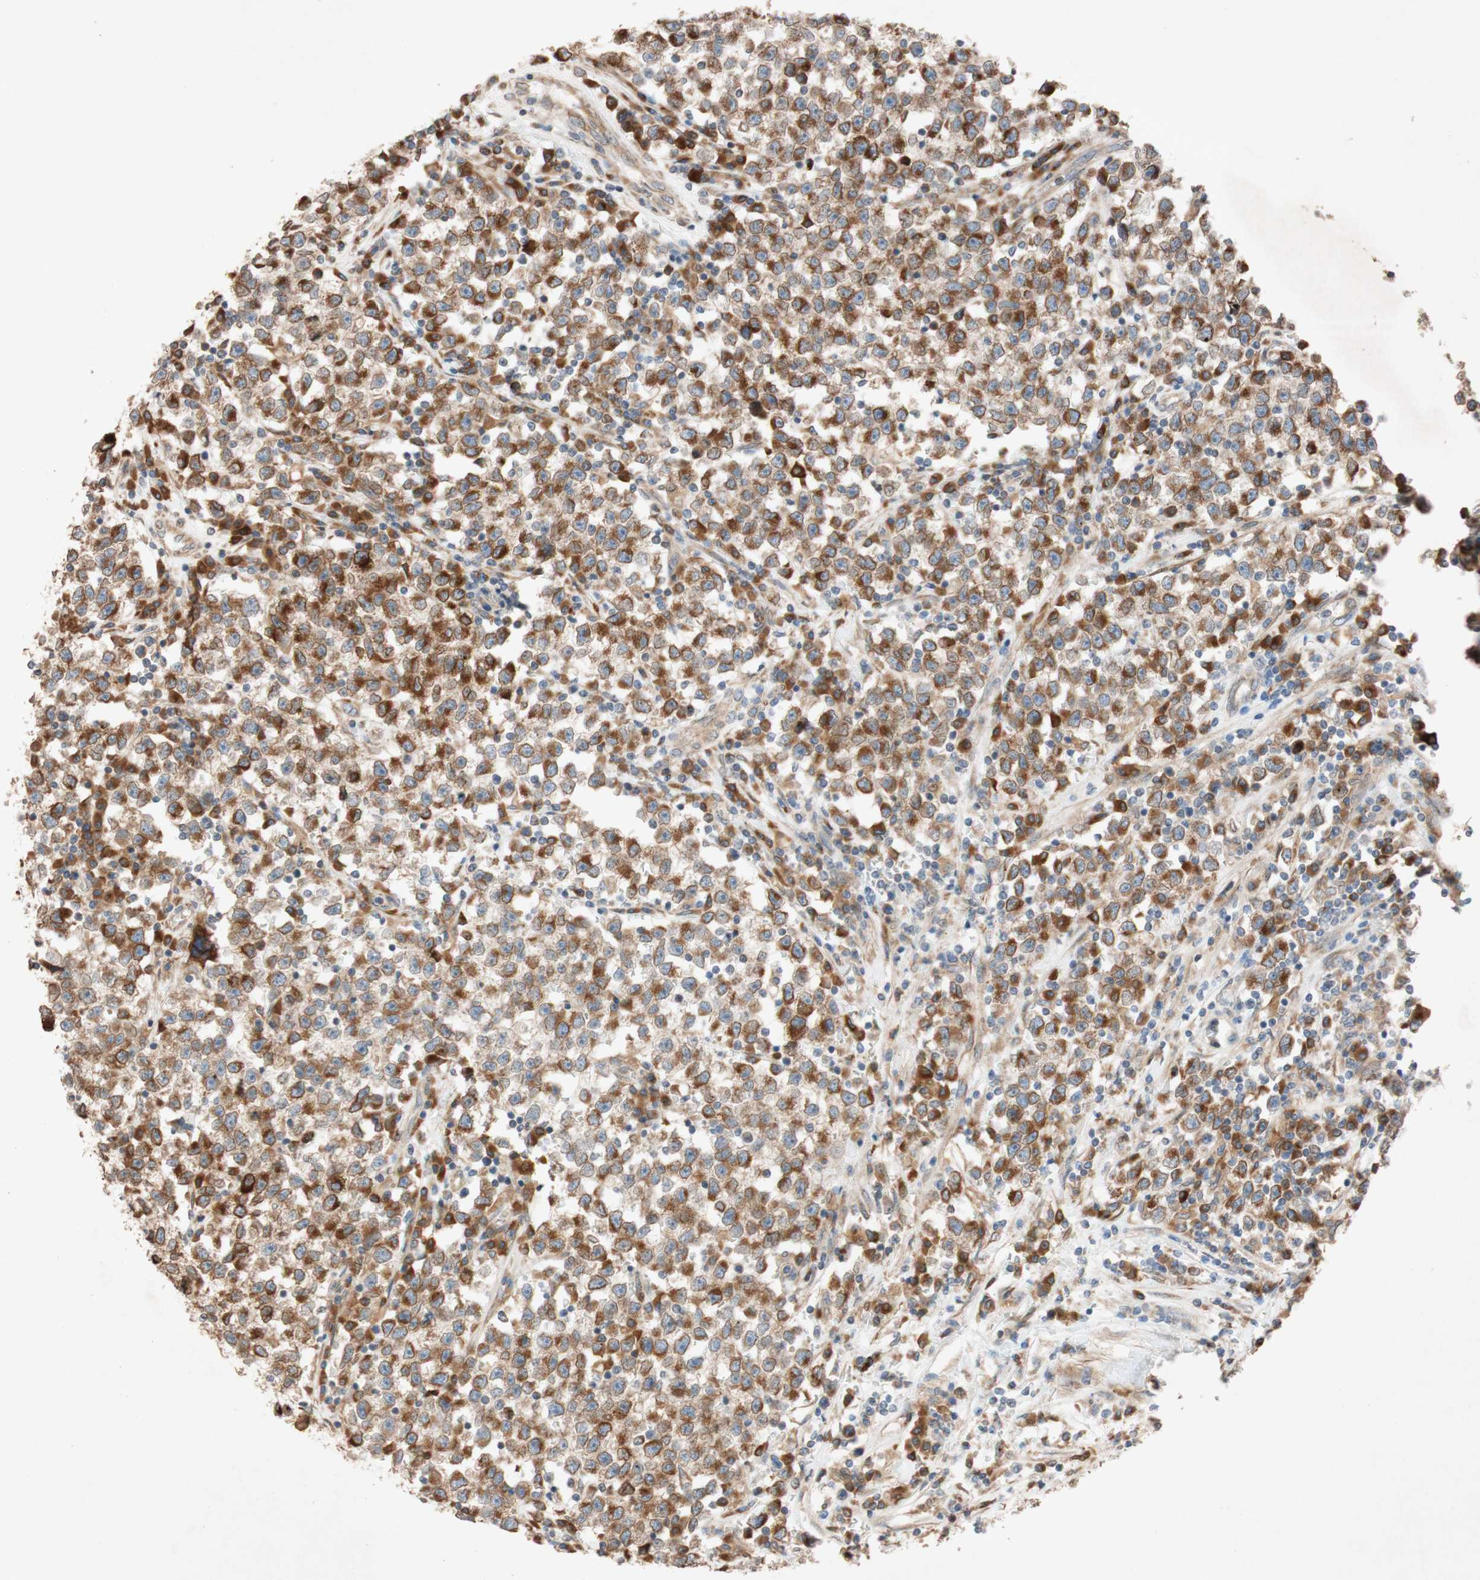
{"staining": {"intensity": "moderate", "quantity": "25%-75%", "location": "cytoplasmic/membranous,nuclear"}, "tissue": "testis cancer", "cell_type": "Tumor cells", "image_type": "cancer", "snomed": [{"axis": "morphology", "description": "Seminoma, NOS"}, {"axis": "topography", "description": "Testis"}], "caption": "Human seminoma (testis) stained for a protein (brown) demonstrates moderate cytoplasmic/membranous and nuclear positive expression in about 25%-75% of tumor cells.", "gene": "PTPRU", "patient": {"sex": "male", "age": 22}}